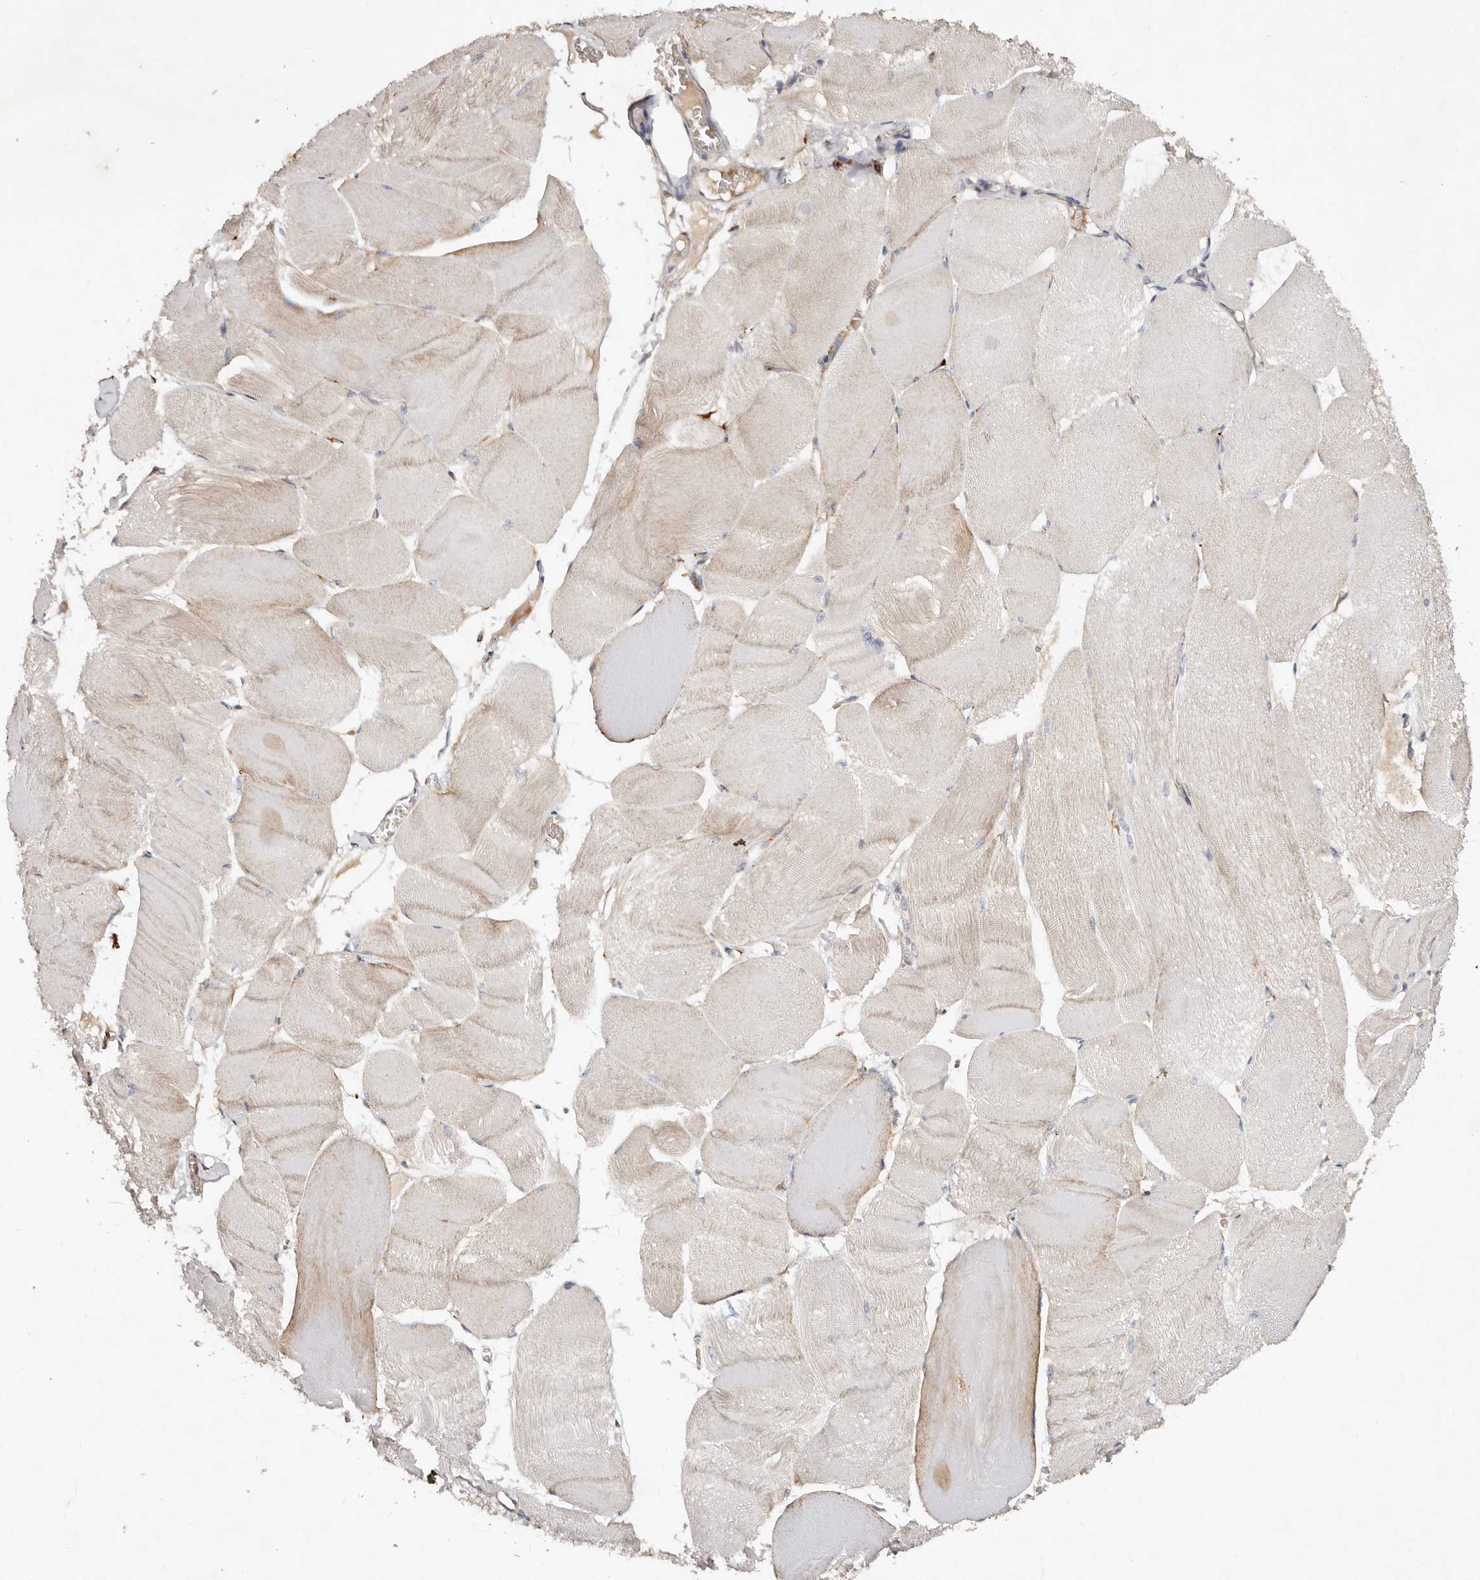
{"staining": {"intensity": "weak", "quantity": "25%-75%", "location": "cytoplasmic/membranous"}, "tissue": "skeletal muscle", "cell_type": "Myocytes", "image_type": "normal", "snomed": [{"axis": "morphology", "description": "Normal tissue, NOS"}, {"axis": "morphology", "description": "Basal cell carcinoma"}, {"axis": "topography", "description": "Skeletal muscle"}], "caption": "Skeletal muscle stained with DAB (3,3'-diaminobenzidine) immunohistochemistry (IHC) shows low levels of weak cytoplasmic/membranous expression in about 25%-75% of myocytes.", "gene": "SERPINH1", "patient": {"sex": "female", "age": 64}}